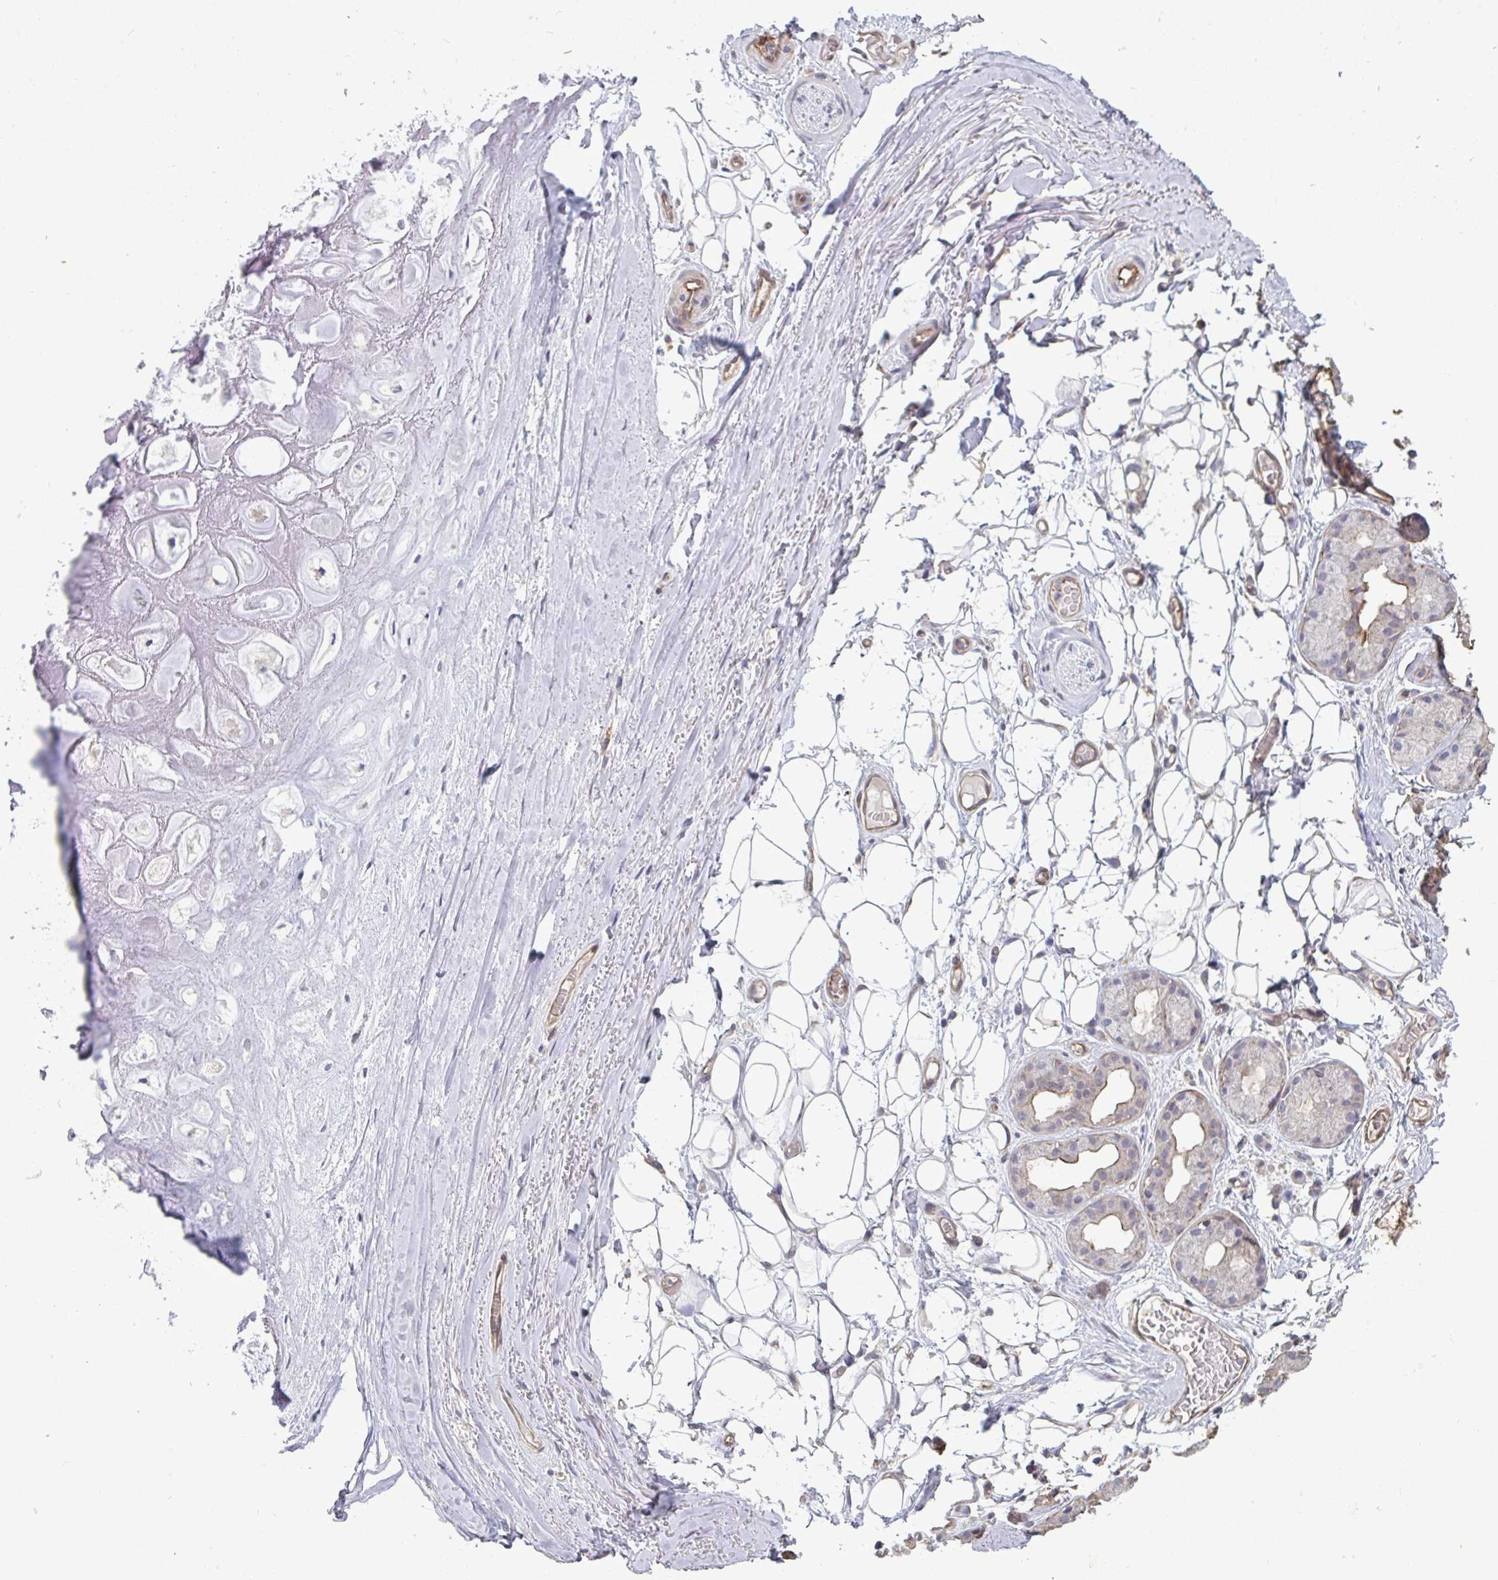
{"staining": {"intensity": "negative", "quantity": "none", "location": "none"}, "tissue": "adipose tissue", "cell_type": "Adipocytes", "image_type": "normal", "snomed": [{"axis": "morphology", "description": "Normal tissue, NOS"}, {"axis": "topography", "description": "Lymph node"}, {"axis": "topography", "description": "Cartilage tissue"}, {"axis": "topography", "description": "Nasopharynx"}], "caption": "This is an immunohistochemistry micrograph of unremarkable human adipose tissue. There is no positivity in adipocytes.", "gene": "ISCU", "patient": {"sex": "male", "age": 63}}